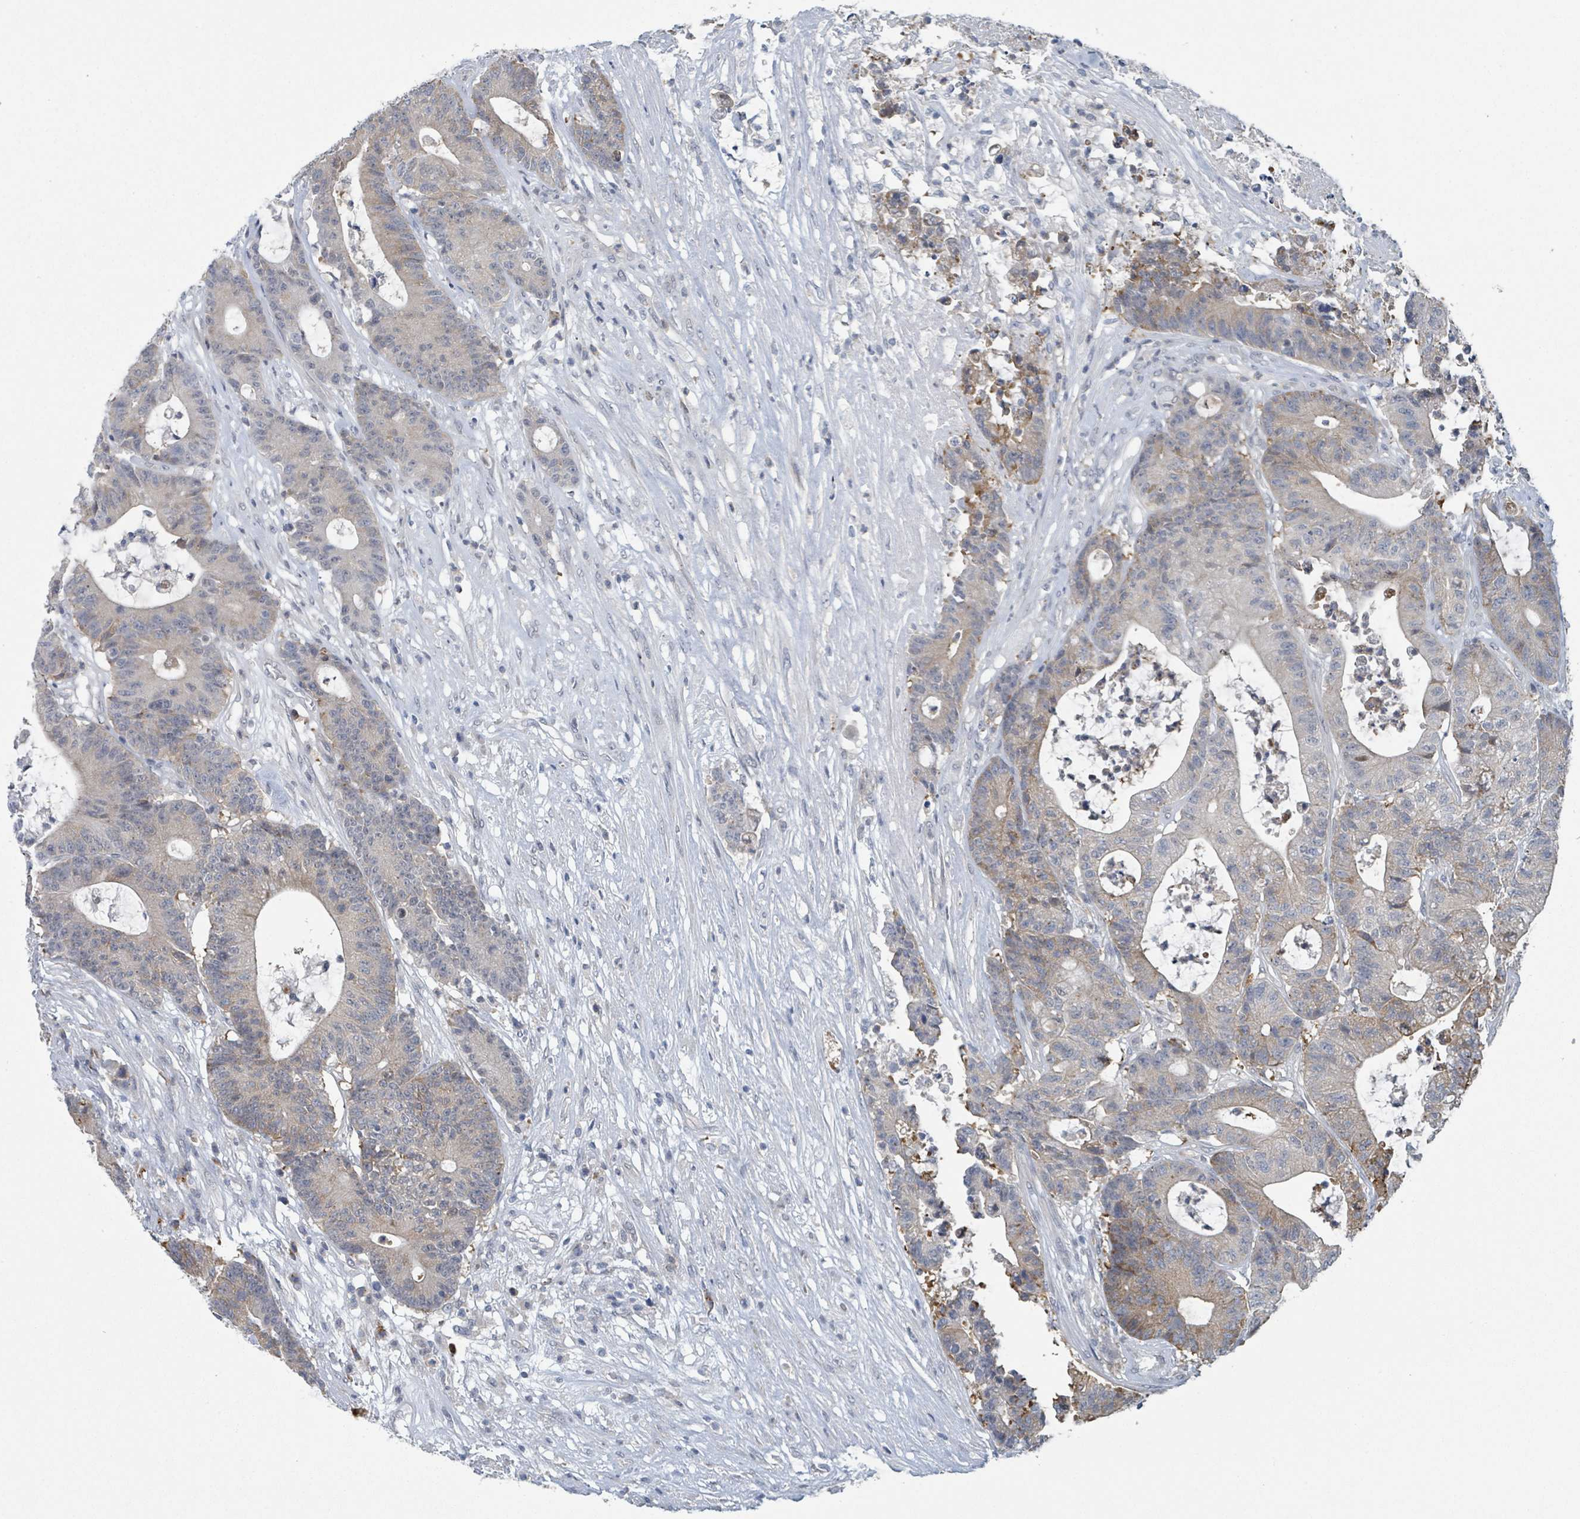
{"staining": {"intensity": "weak", "quantity": "25%-75%", "location": "cytoplasmic/membranous"}, "tissue": "colorectal cancer", "cell_type": "Tumor cells", "image_type": "cancer", "snomed": [{"axis": "morphology", "description": "Adenocarcinoma, NOS"}, {"axis": "topography", "description": "Colon"}], "caption": "Weak cytoplasmic/membranous protein expression is appreciated in about 25%-75% of tumor cells in colorectal adenocarcinoma. (DAB (3,3'-diaminobenzidine) = brown stain, brightfield microscopy at high magnification).", "gene": "ANKRD55", "patient": {"sex": "female", "age": 84}}